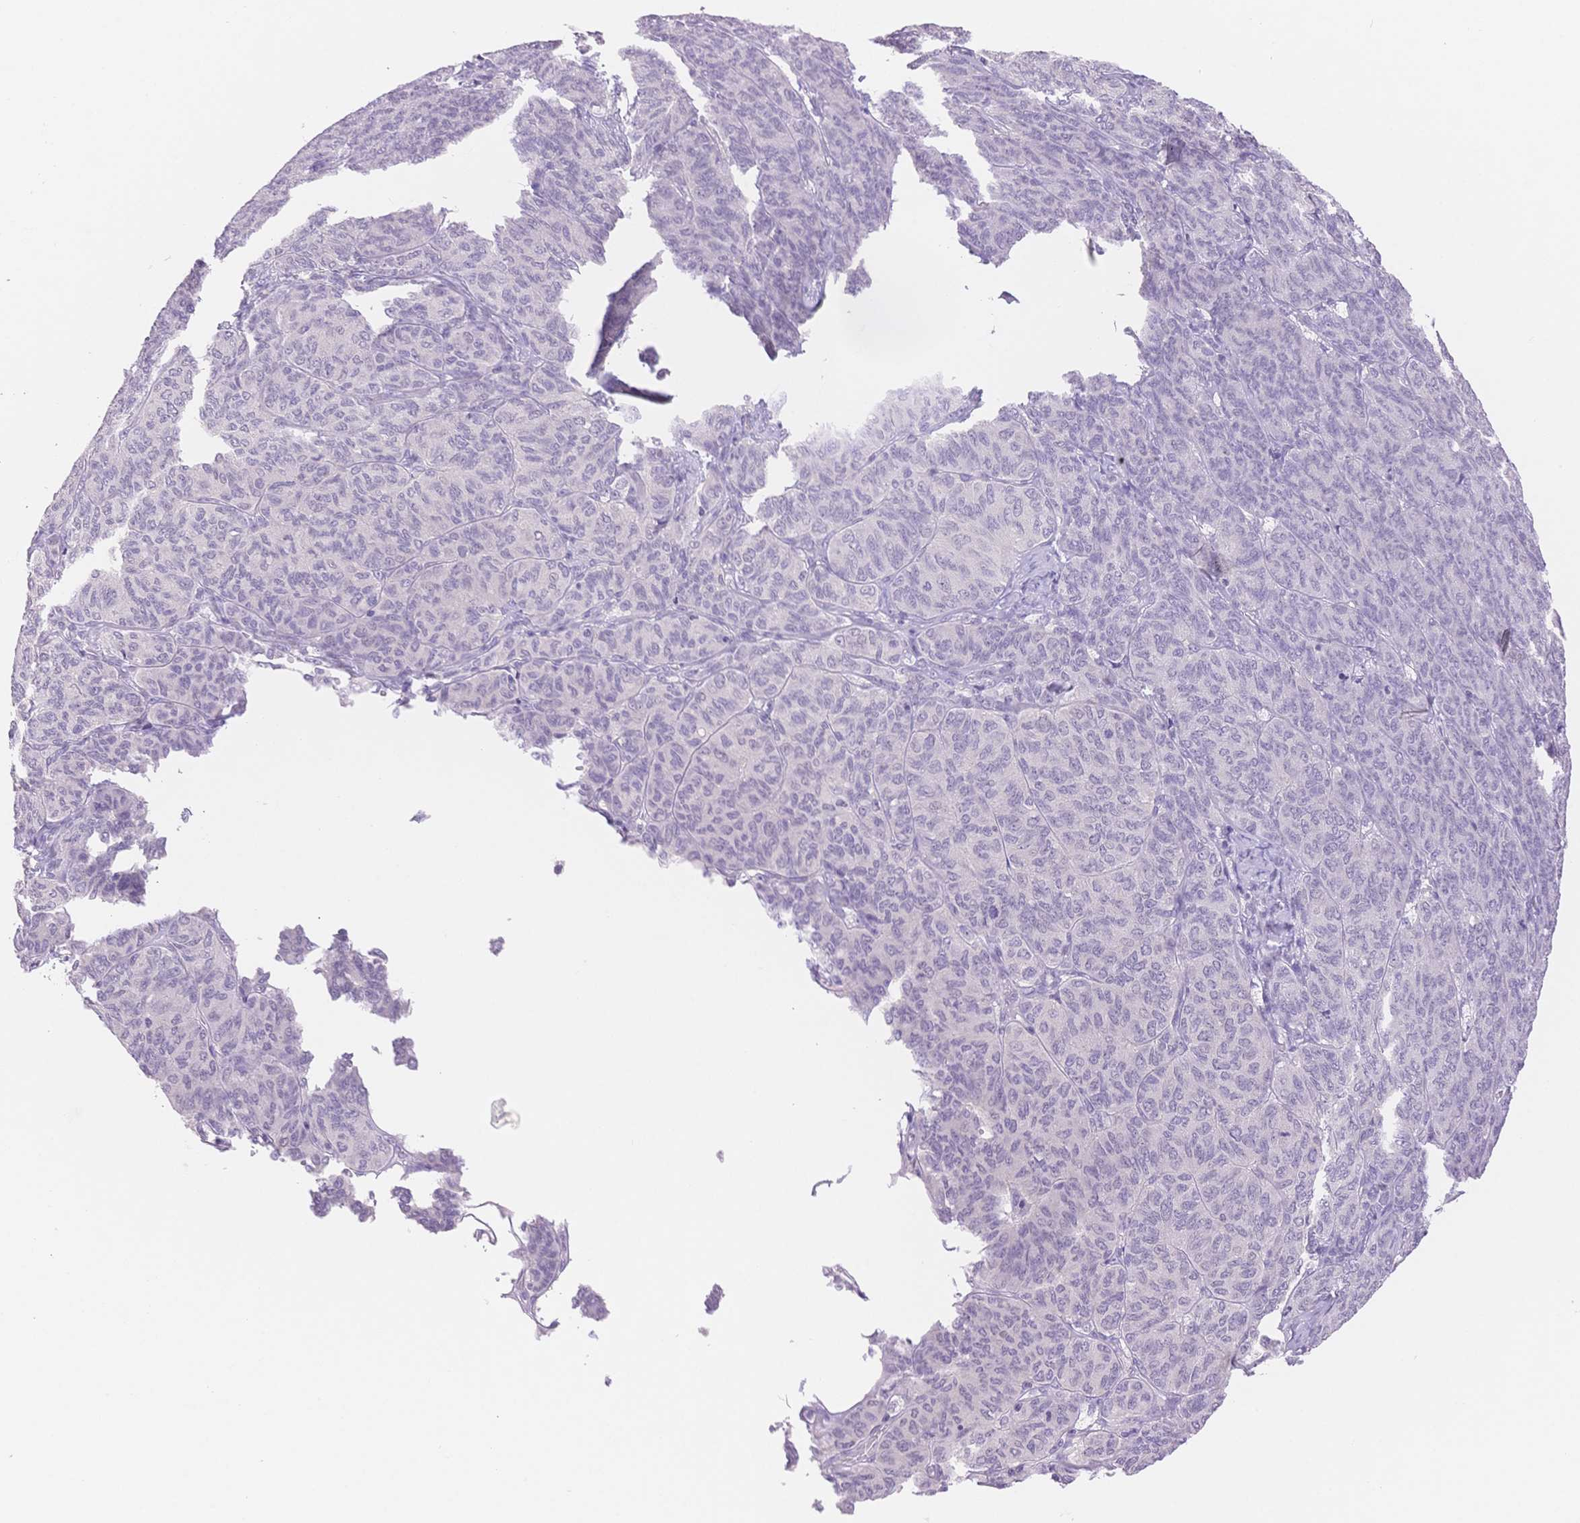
{"staining": {"intensity": "negative", "quantity": "none", "location": "none"}, "tissue": "ovarian cancer", "cell_type": "Tumor cells", "image_type": "cancer", "snomed": [{"axis": "morphology", "description": "Carcinoma, endometroid"}, {"axis": "topography", "description": "Ovary"}], "caption": "Micrograph shows no protein positivity in tumor cells of ovarian cancer tissue. Nuclei are stained in blue.", "gene": "MYOM1", "patient": {"sex": "female", "age": 80}}